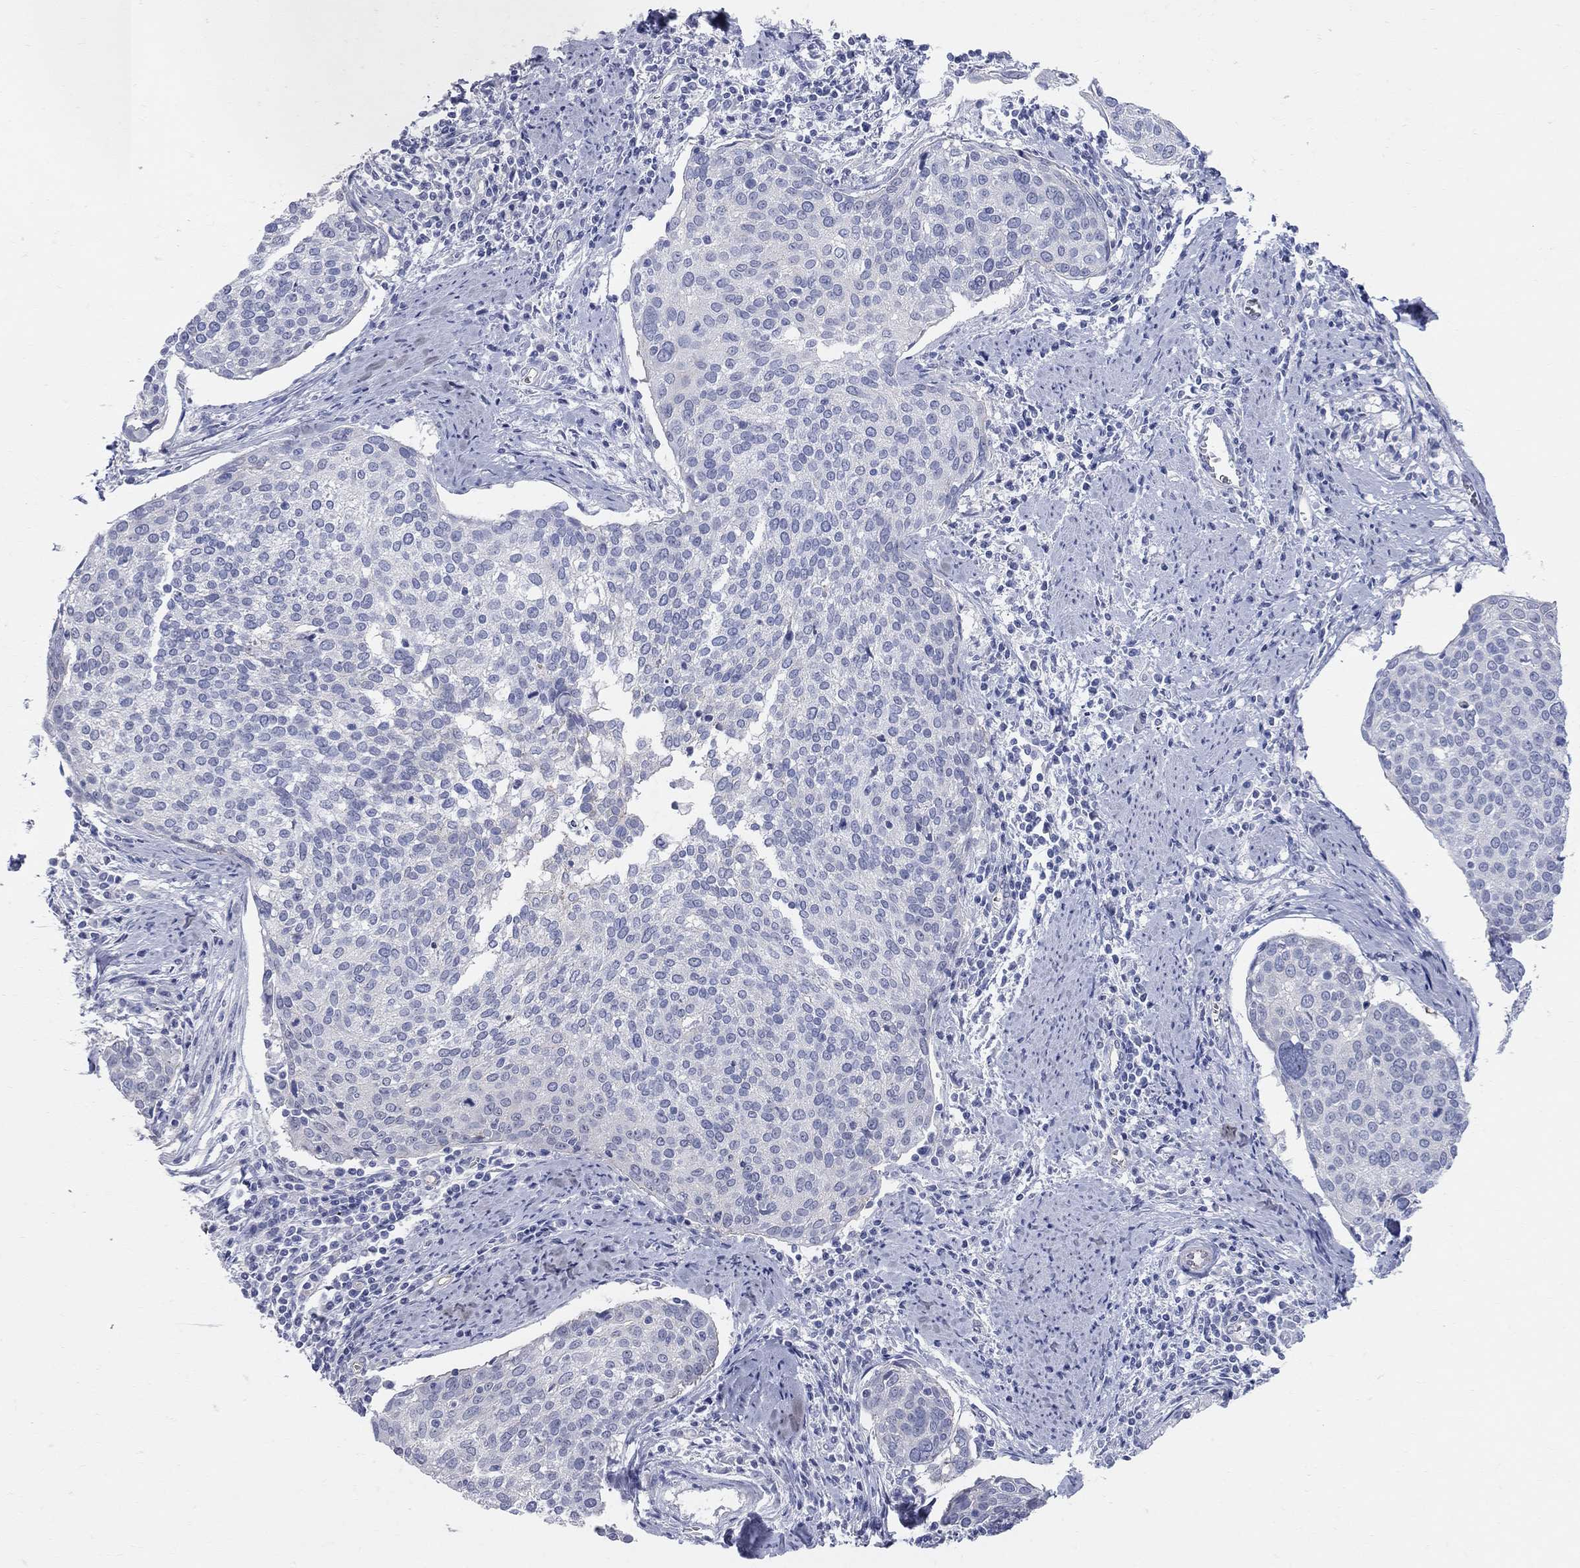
{"staining": {"intensity": "negative", "quantity": "none", "location": "none"}, "tissue": "cervical cancer", "cell_type": "Tumor cells", "image_type": "cancer", "snomed": [{"axis": "morphology", "description": "Squamous cell carcinoma, NOS"}, {"axis": "topography", "description": "Cervix"}], "caption": "High power microscopy histopathology image of an immunohistochemistry image of squamous cell carcinoma (cervical), revealing no significant staining in tumor cells. Brightfield microscopy of immunohistochemistry (IHC) stained with DAB (brown) and hematoxylin (blue), captured at high magnification.", "gene": "AOX1", "patient": {"sex": "female", "age": 39}}